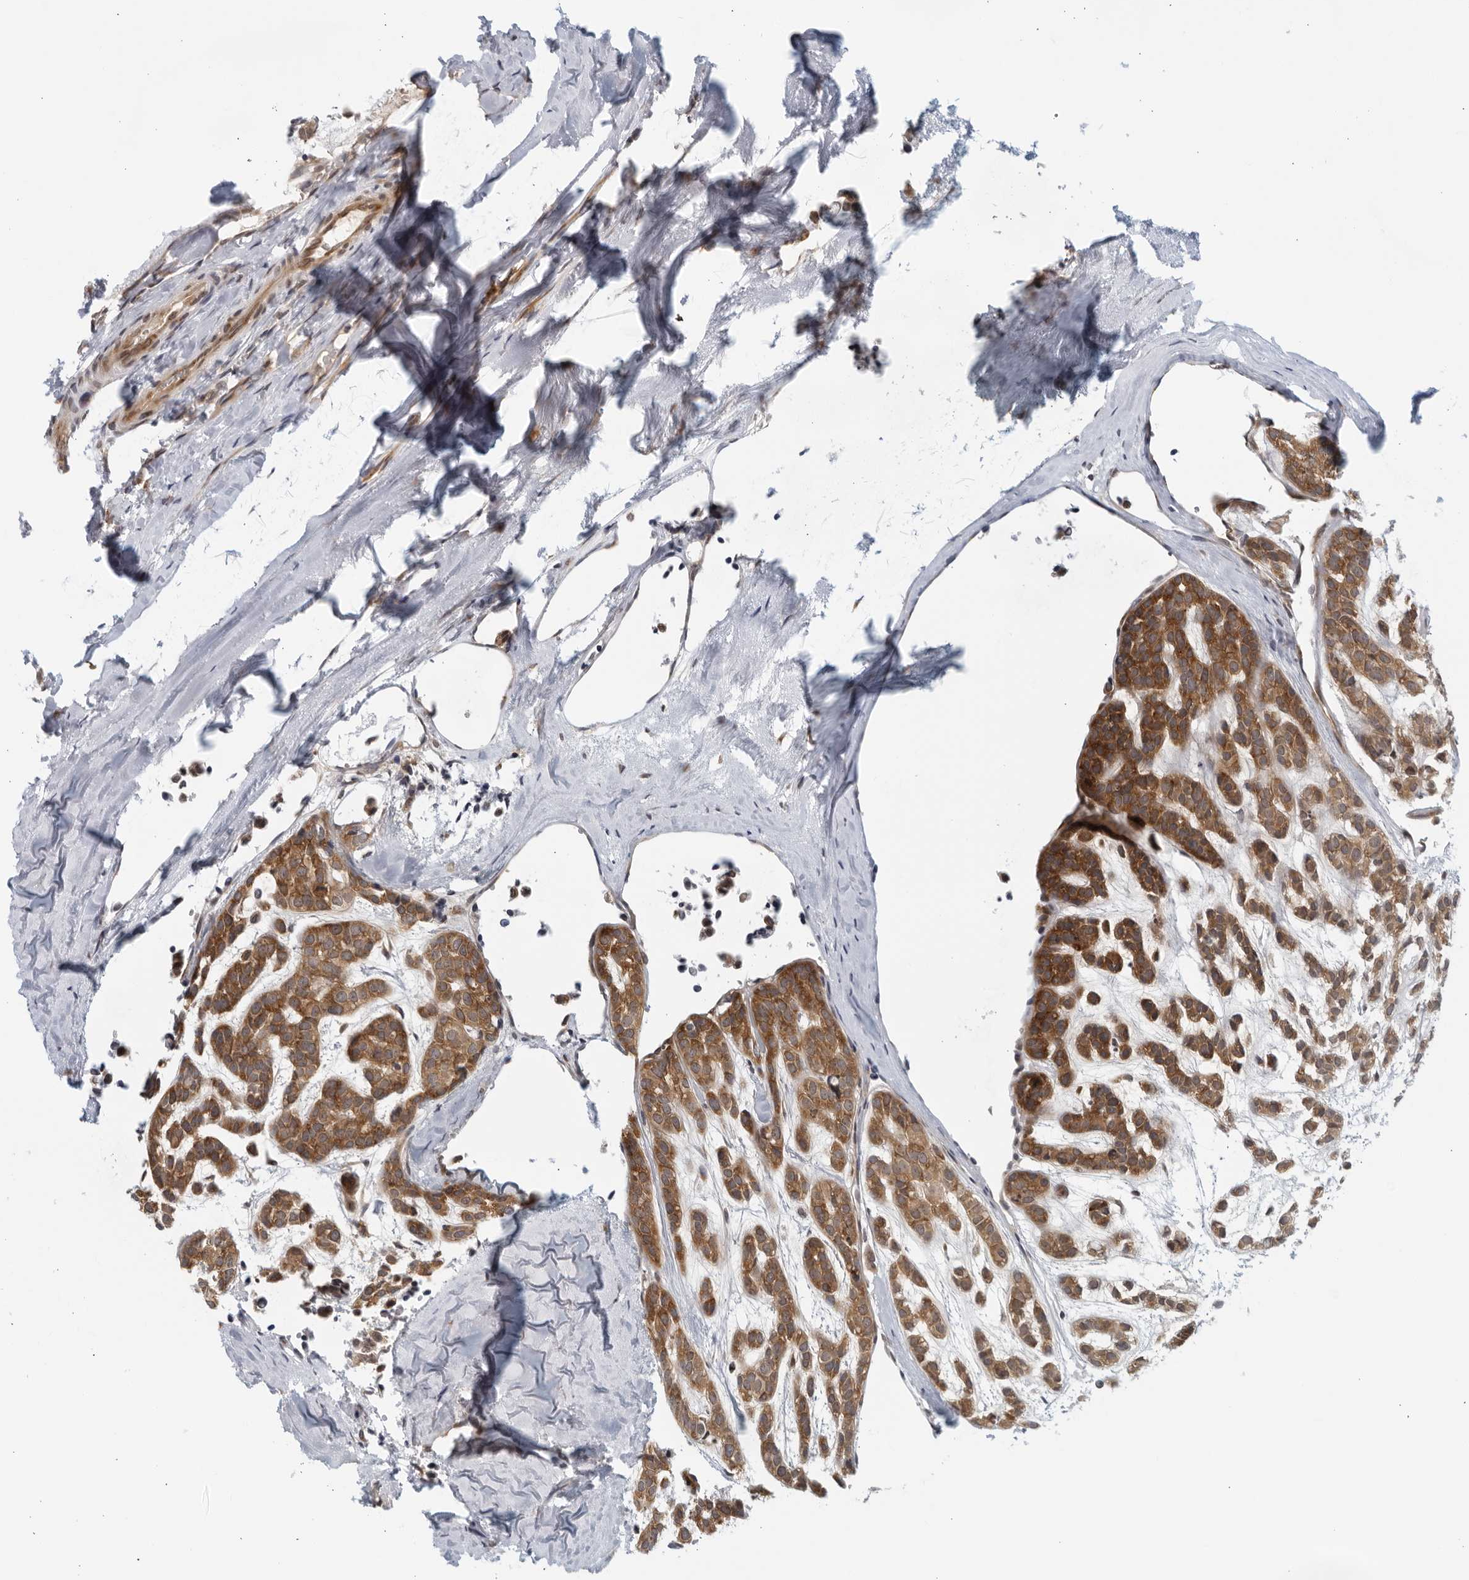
{"staining": {"intensity": "strong", "quantity": ">75%", "location": "cytoplasmic/membranous"}, "tissue": "head and neck cancer", "cell_type": "Tumor cells", "image_type": "cancer", "snomed": [{"axis": "morphology", "description": "Adenocarcinoma, NOS"}, {"axis": "morphology", "description": "Adenoma, NOS"}, {"axis": "topography", "description": "Head-Neck"}], "caption": "DAB (3,3'-diaminobenzidine) immunohistochemical staining of human adenocarcinoma (head and neck) shows strong cytoplasmic/membranous protein expression in about >75% of tumor cells.", "gene": "RC3H1", "patient": {"sex": "female", "age": 55}}